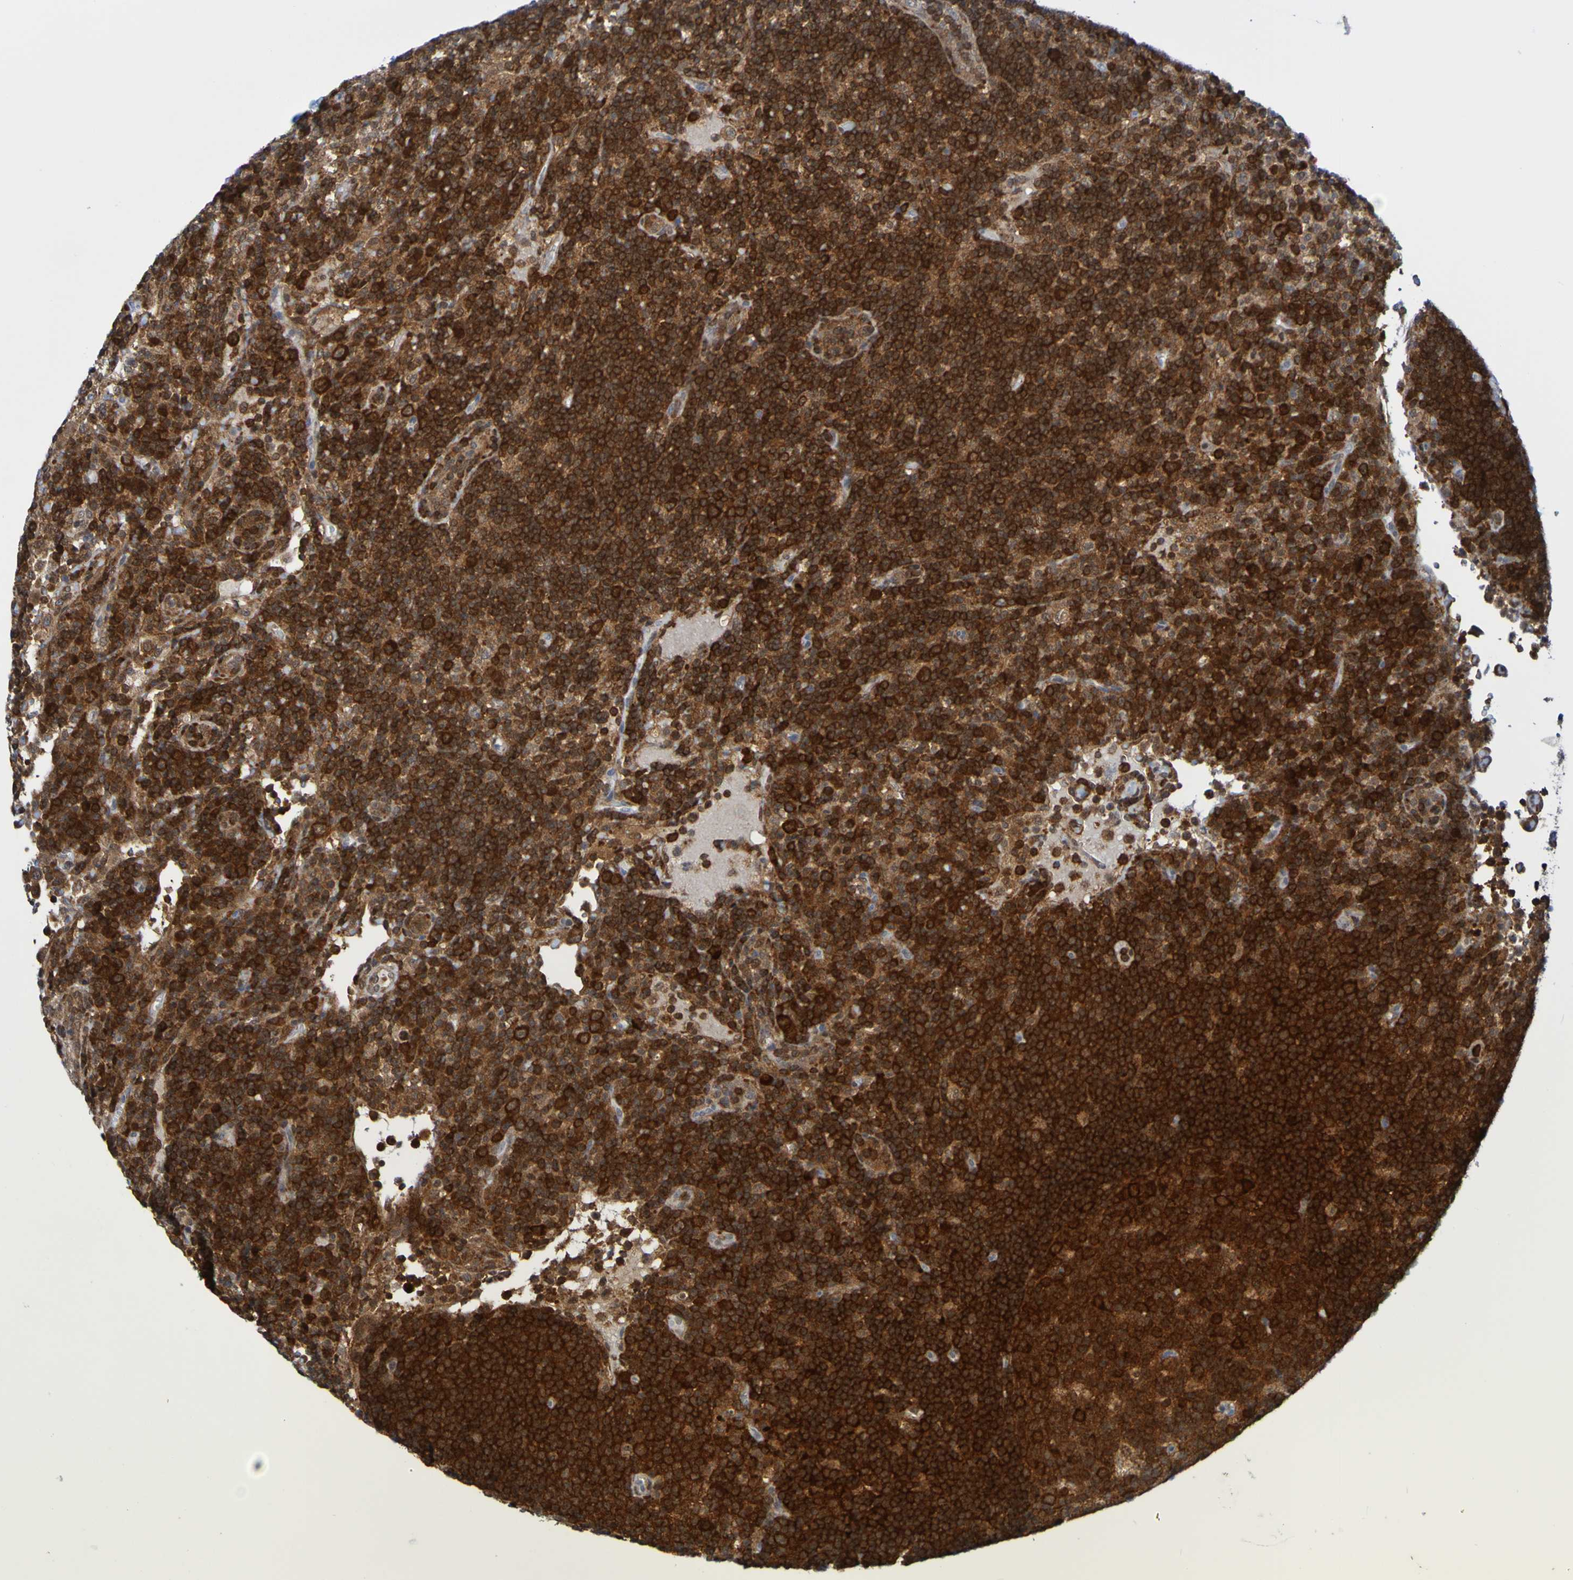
{"staining": {"intensity": "strong", "quantity": ">75%", "location": "cytoplasmic/membranous"}, "tissue": "lymph node", "cell_type": "Germinal center cells", "image_type": "normal", "snomed": [{"axis": "morphology", "description": "Normal tissue, NOS"}, {"axis": "topography", "description": "Lymph node"}], "caption": "Approximately >75% of germinal center cells in normal lymph node show strong cytoplasmic/membranous protein staining as visualized by brown immunohistochemical staining.", "gene": "ATIC", "patient": {"sex": "female", "age": 53}}